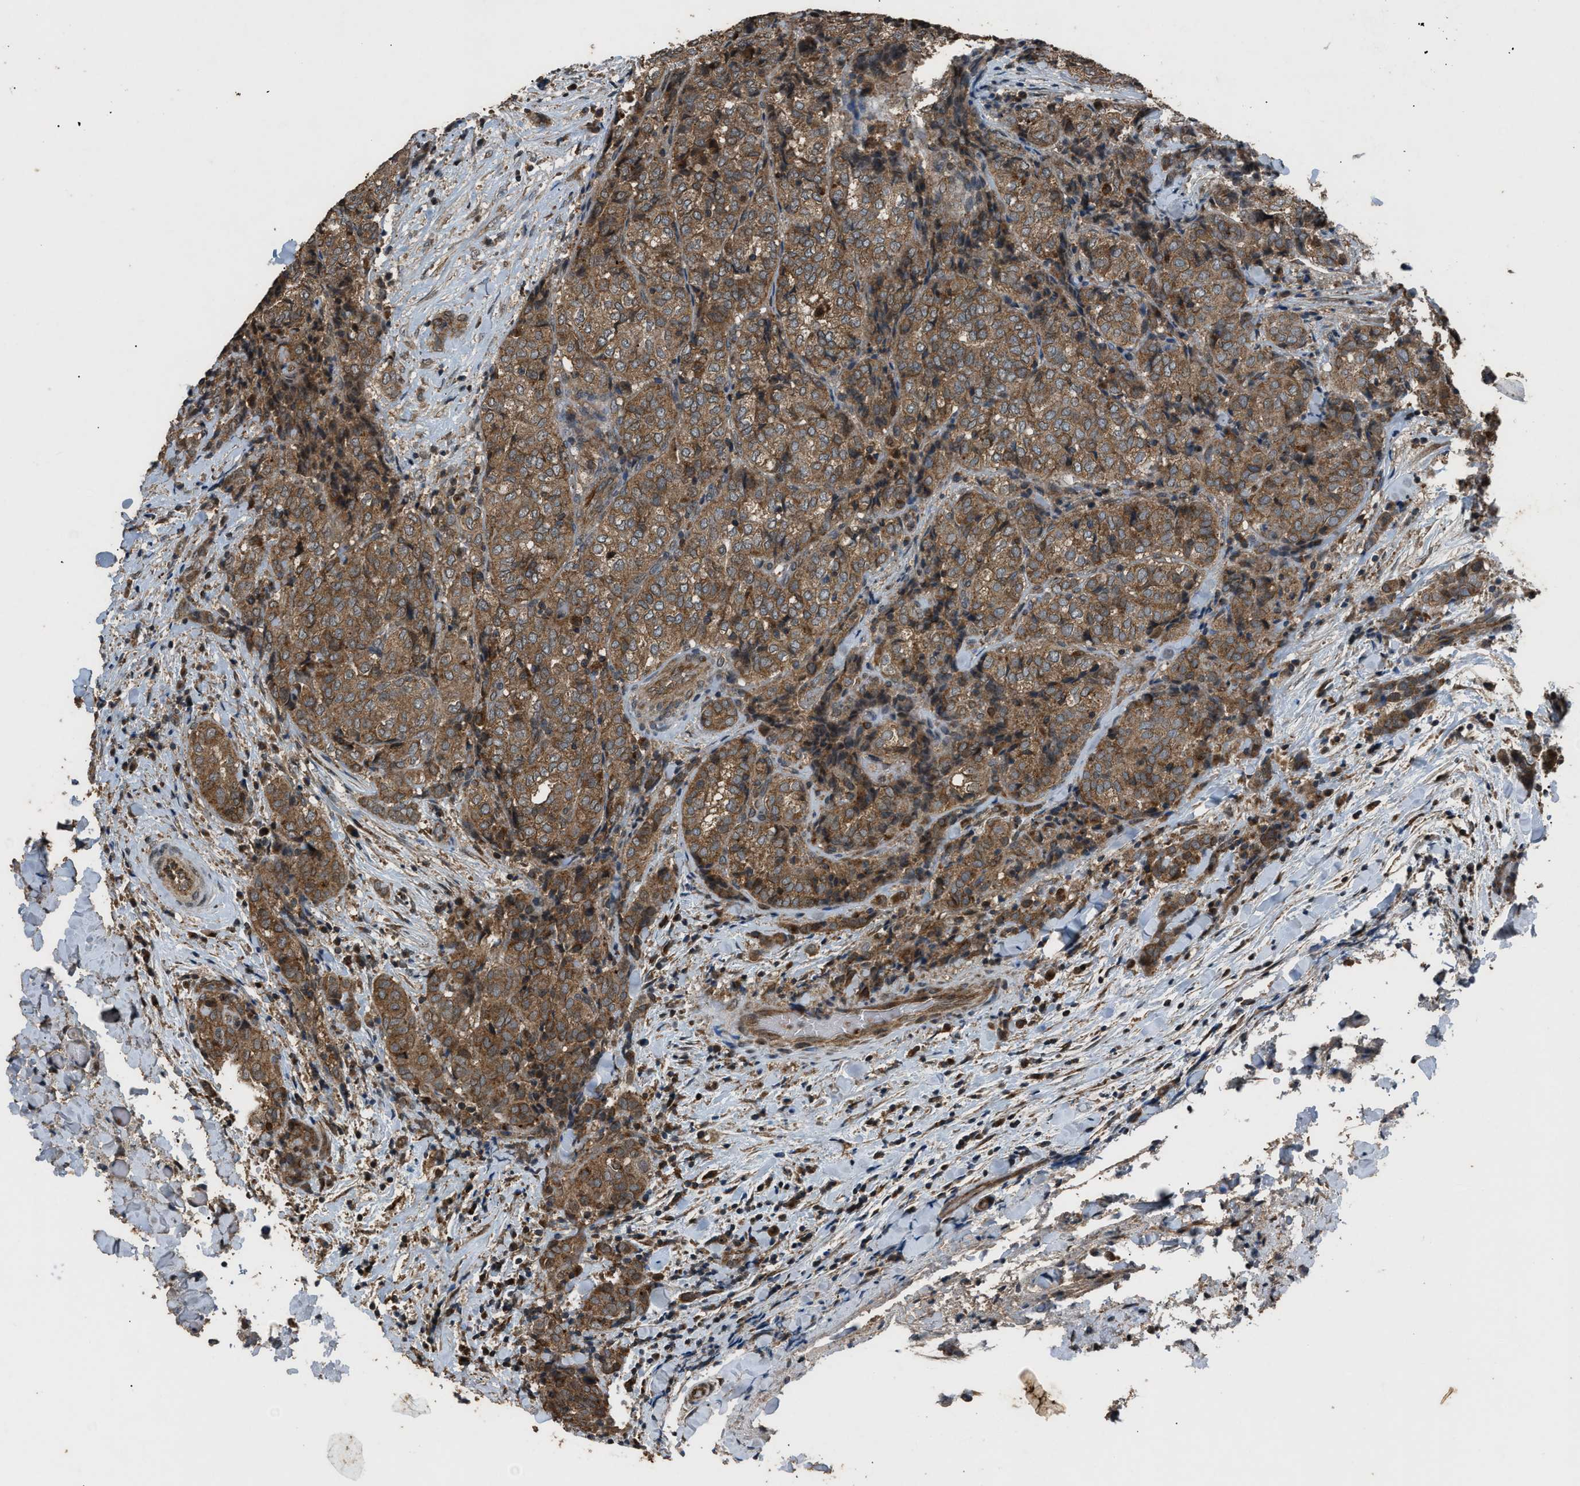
{"staining": {"intensity": "moderate", "quantity": ">75%", "location": "cytoplasmic/membranous"}, "tissue": "thyroid cancer", "cell_type": "Tumor cells", "image_type": "cancer", "snomed": [{"axis": "morphology", "description": "Normal tissue, NOS"}, {"axis": "morphology", "description": "Papillary adenocarcinoma, NOS"}, {"axis": "topography", "description": "Thyroid gland"}], "caption": "Immunohistochemical staining of thyroid cancer (papillary adenocarcinoma) reveals medium levels of moderate cytoplasmic/membranous positivity in about >75% of tumor cells.", "gene": "PSMD1", "patient": {"sex": "female", "age": 30}}